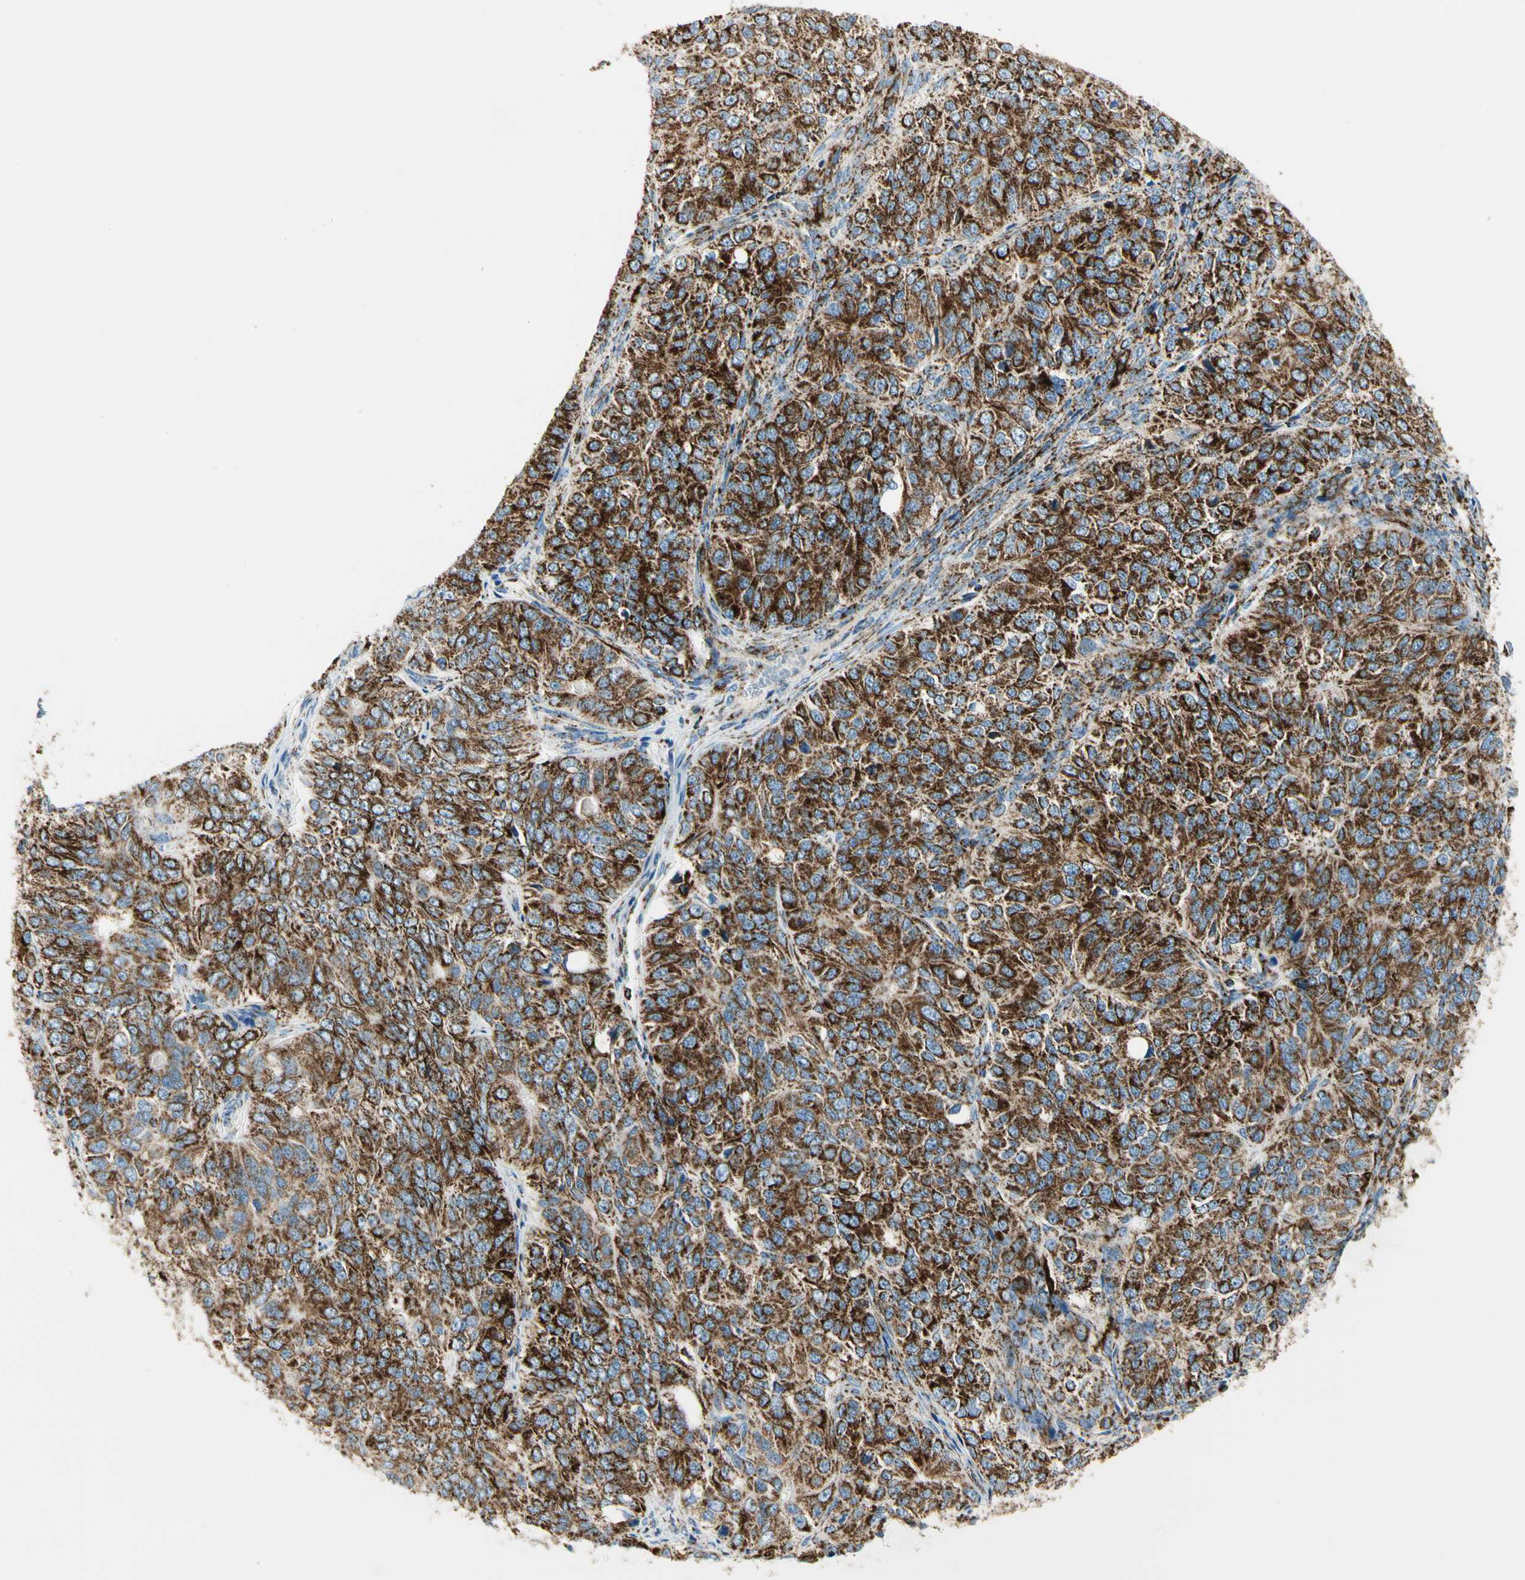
{"staining": {"intensity": "strong", "quantity": ">75%", "location": "cytoplasmic/membranous"}, "tissue": "ovarian cancer", "cell_type": "Tumor cells", "image_type": "cancer", "snomed": [{"axis": "morphology", "description": "Carcinoma, endometroid"}, {"axis": "topography", "description": "Ovary"}], "caption": "A micrograph of human ovarian cancer (endometroid carcinoma) stained for a protein reveals strong cytoplasmic/membranous brown staining in tumor cells.", "gene": "ME2", "patient": {"sex": "female", "age": 51}}